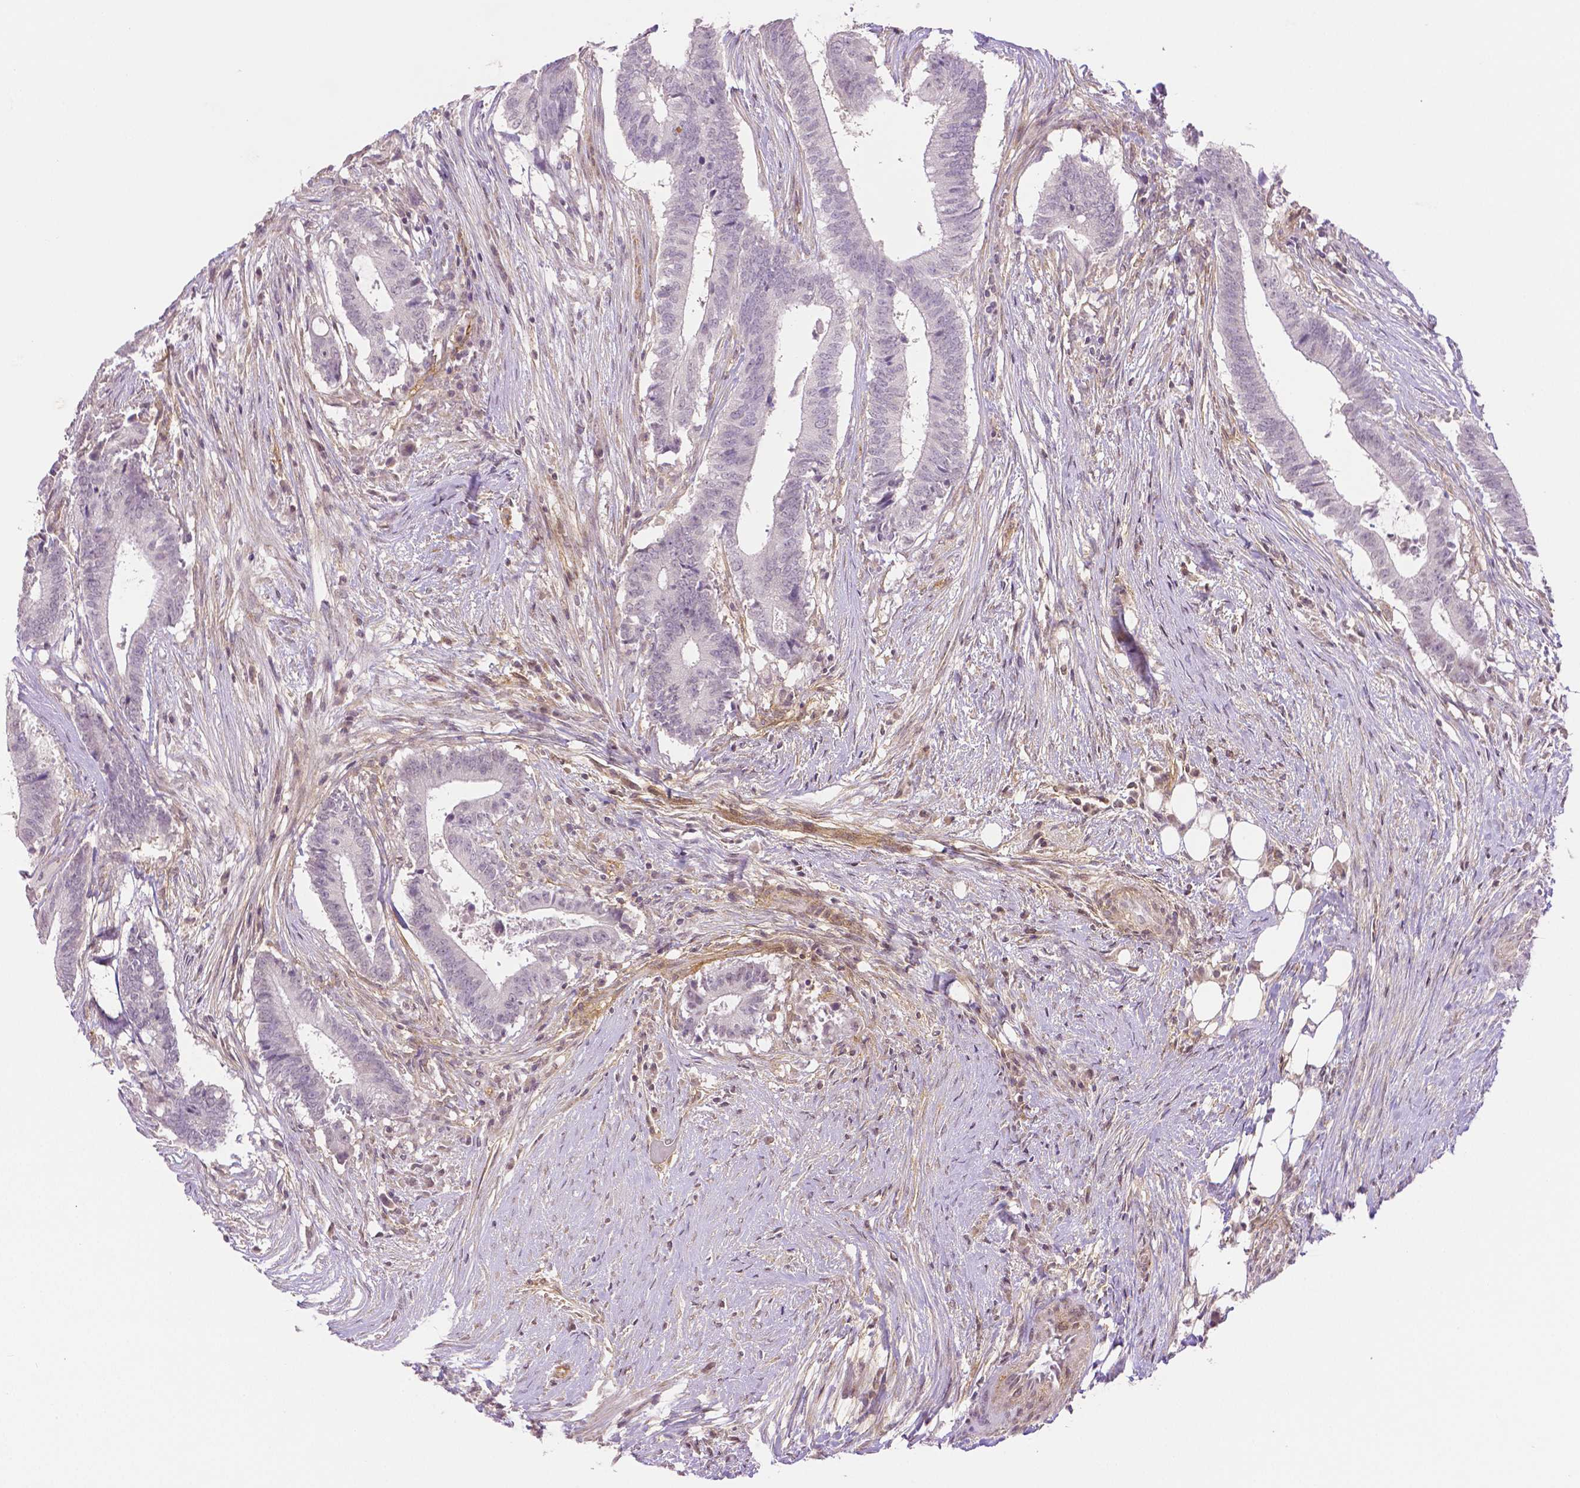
{"staining": {"intensity": "weak", "quantity": "<25%", "location": "cytoplasmic/membranous"}, "tissue": "colorectal cancer", "cell_type": "Tumor cells", "image_type": "cancer", "snomed": [{"axis": "morphology", "description": "Adenocarcinoma, NOS"}, {"axis": "topography", "description": "Colon"}], "caption": "Immunohistochemical staining of colorectal cancer displays no significant positivity in tumor cells.", "gene": "THY1", "patient": {"sex": "female", "age": 43}}